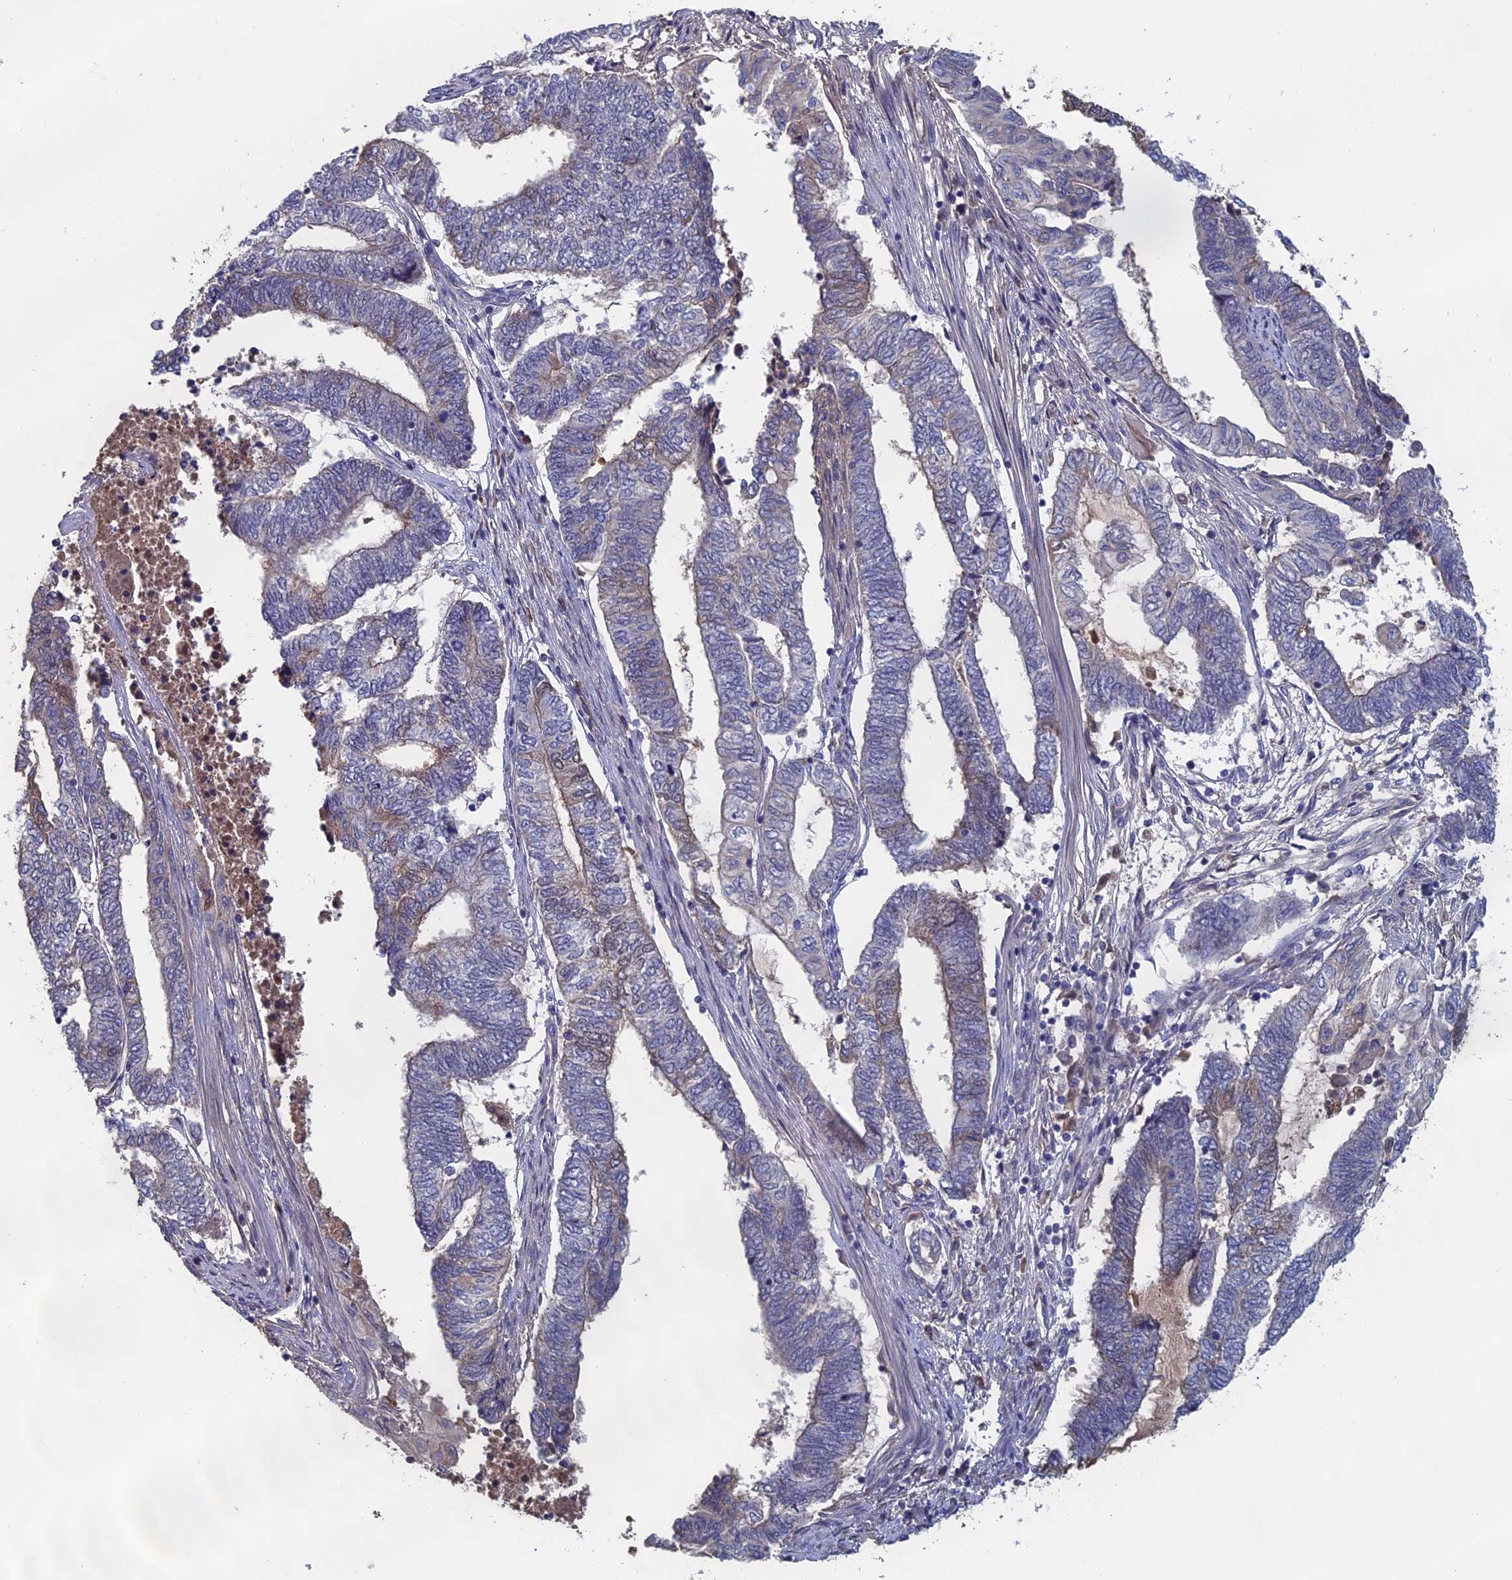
{"staining": {"intensity": "weak", "quantity": "<25%", "location": "cytoplasmic/membranous"}, "tissue": "endometrial cancer", "cell_type": "Tumor cells", "image_type": "cancer", "snomed": [{"axis": "morphology", "description": "Adenocarcinoma, NOS"}, {"axis": "topography", "description": "Uterus"}, {"axis": "topography", "description": "Endometrium"}], "caption": "Tumor cells are negative for brown protein staining in endometrial cancer. (DAB IHC with hematoxylin counter stain).", "gene": "SLC33A1", "patient": {"sex": "female", "age": 70}}